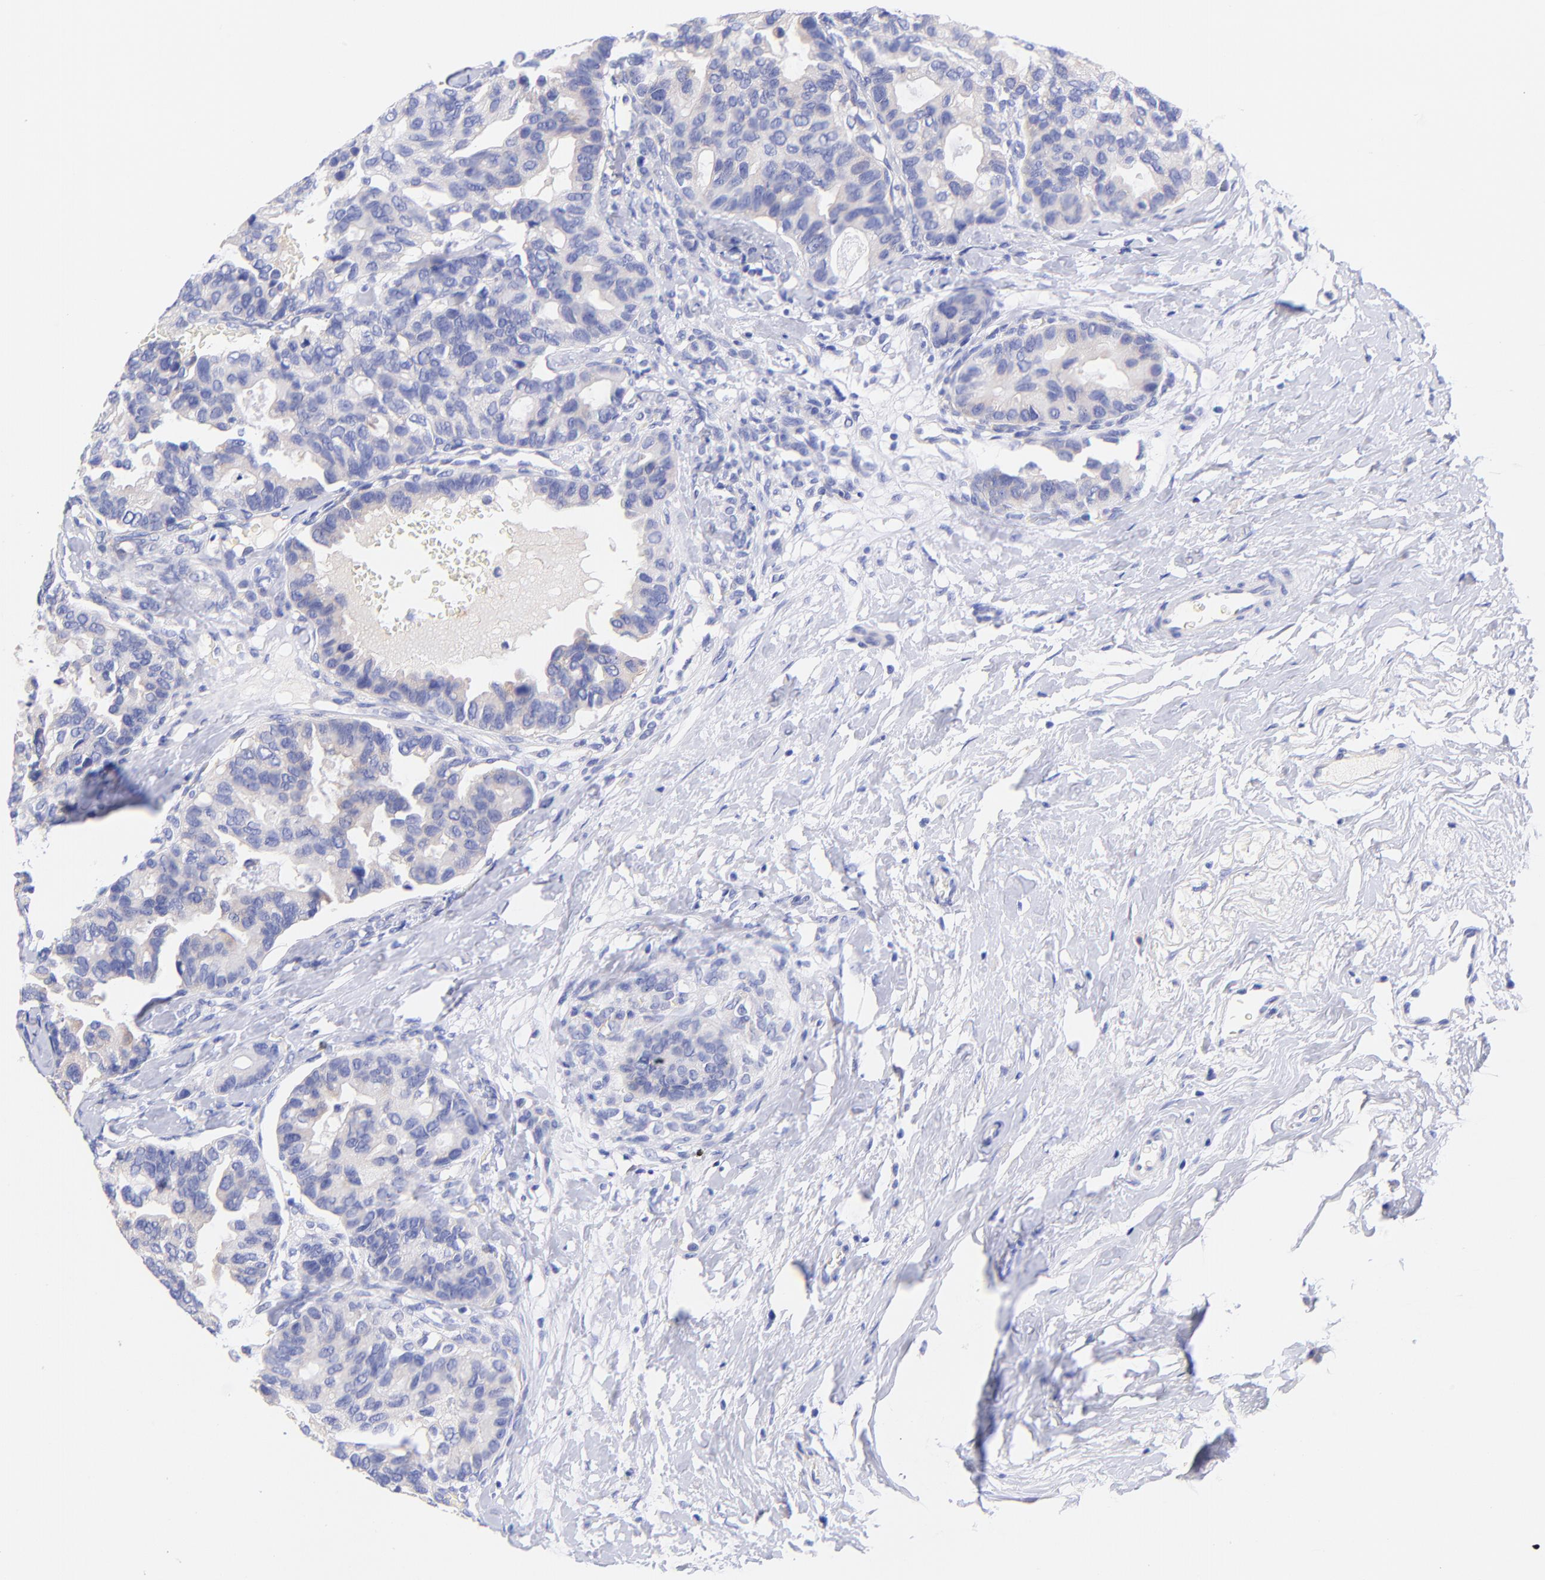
{"staining": {"intensity": "negative", "quantity": "none", "location": "none"}, "tissue": "breast cancer", "cell_type": "Tumor cells", "image_type": "cancer", "snomed": [{"axis": "morphology", "description": "Duct carcinoma"}, {"axis": "topography", "description": "Breast"}], "caption": "Immunohistochemistry (IHC) photomicrograph of human intraductal carcinoma (breast) stained for a protein (brown), which demonstrates no staining in tumor cells. (Stains: DAB IHC with hematoxylin counter stain, Microscopy: brightfield microscopy at high magnification).", "gene": "GPHN", "patient": {"sex": "female", "age": 69}}